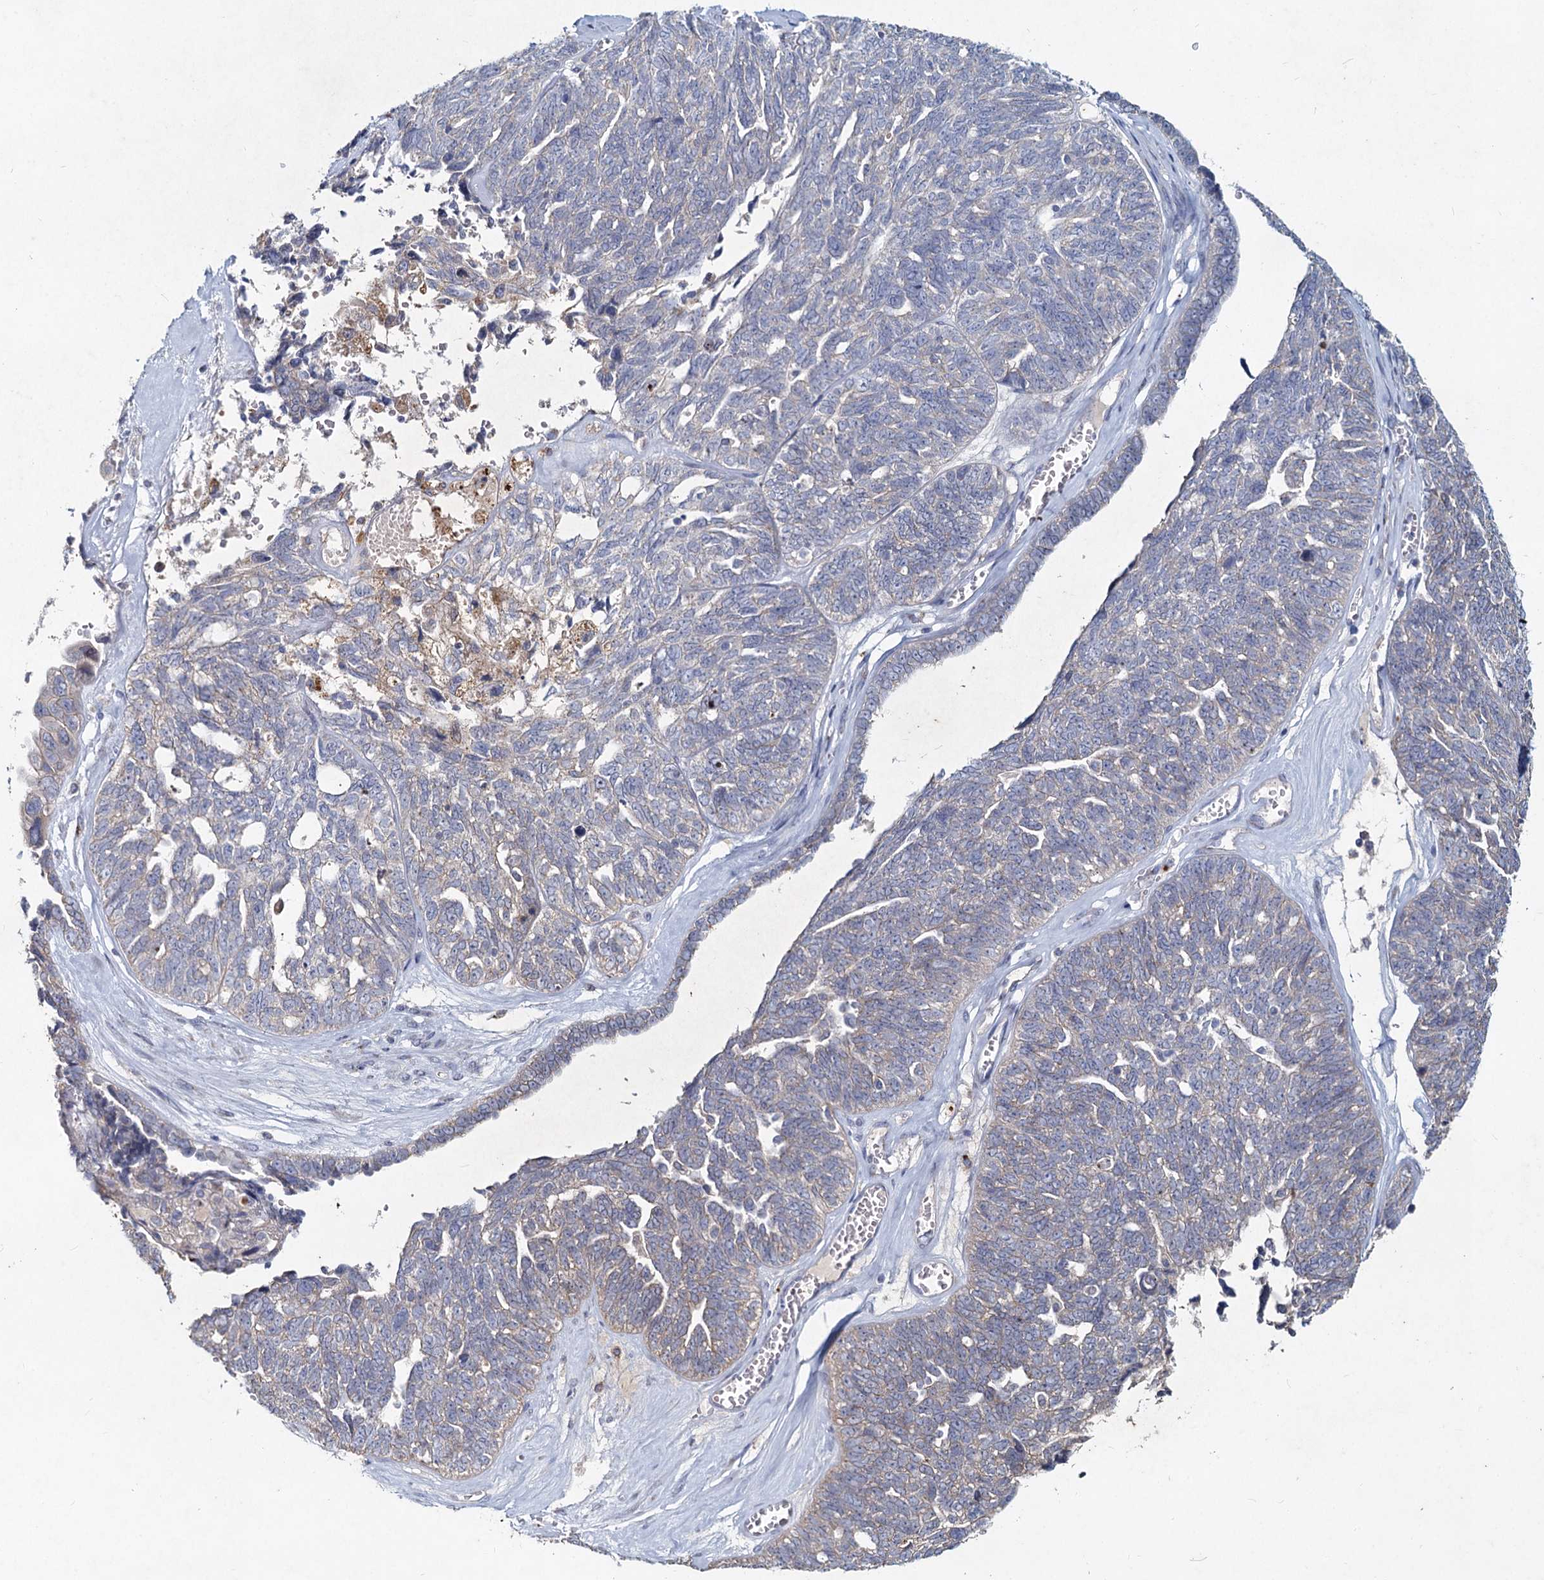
{"staining": {"intensity": "negative", "quantity": "none", "location": "none"}, "tissue": "ovarian cancer", "cell_type": "Tumor cells", "image_type": "cancer", "snomed": [{"axis": "morphology", "description": "Cystadenocarcinoma, serous, NOS"}, {"axis": "topography", "description": "Ovary"}], "caption": "This is a image of immunohistochemistry staining of ovarian cancer (serous cystadenocarcinoma), which shows no expression in tumor cells.", "gene": "TMX2", "patient": {"sex": "female", "age": 79}}